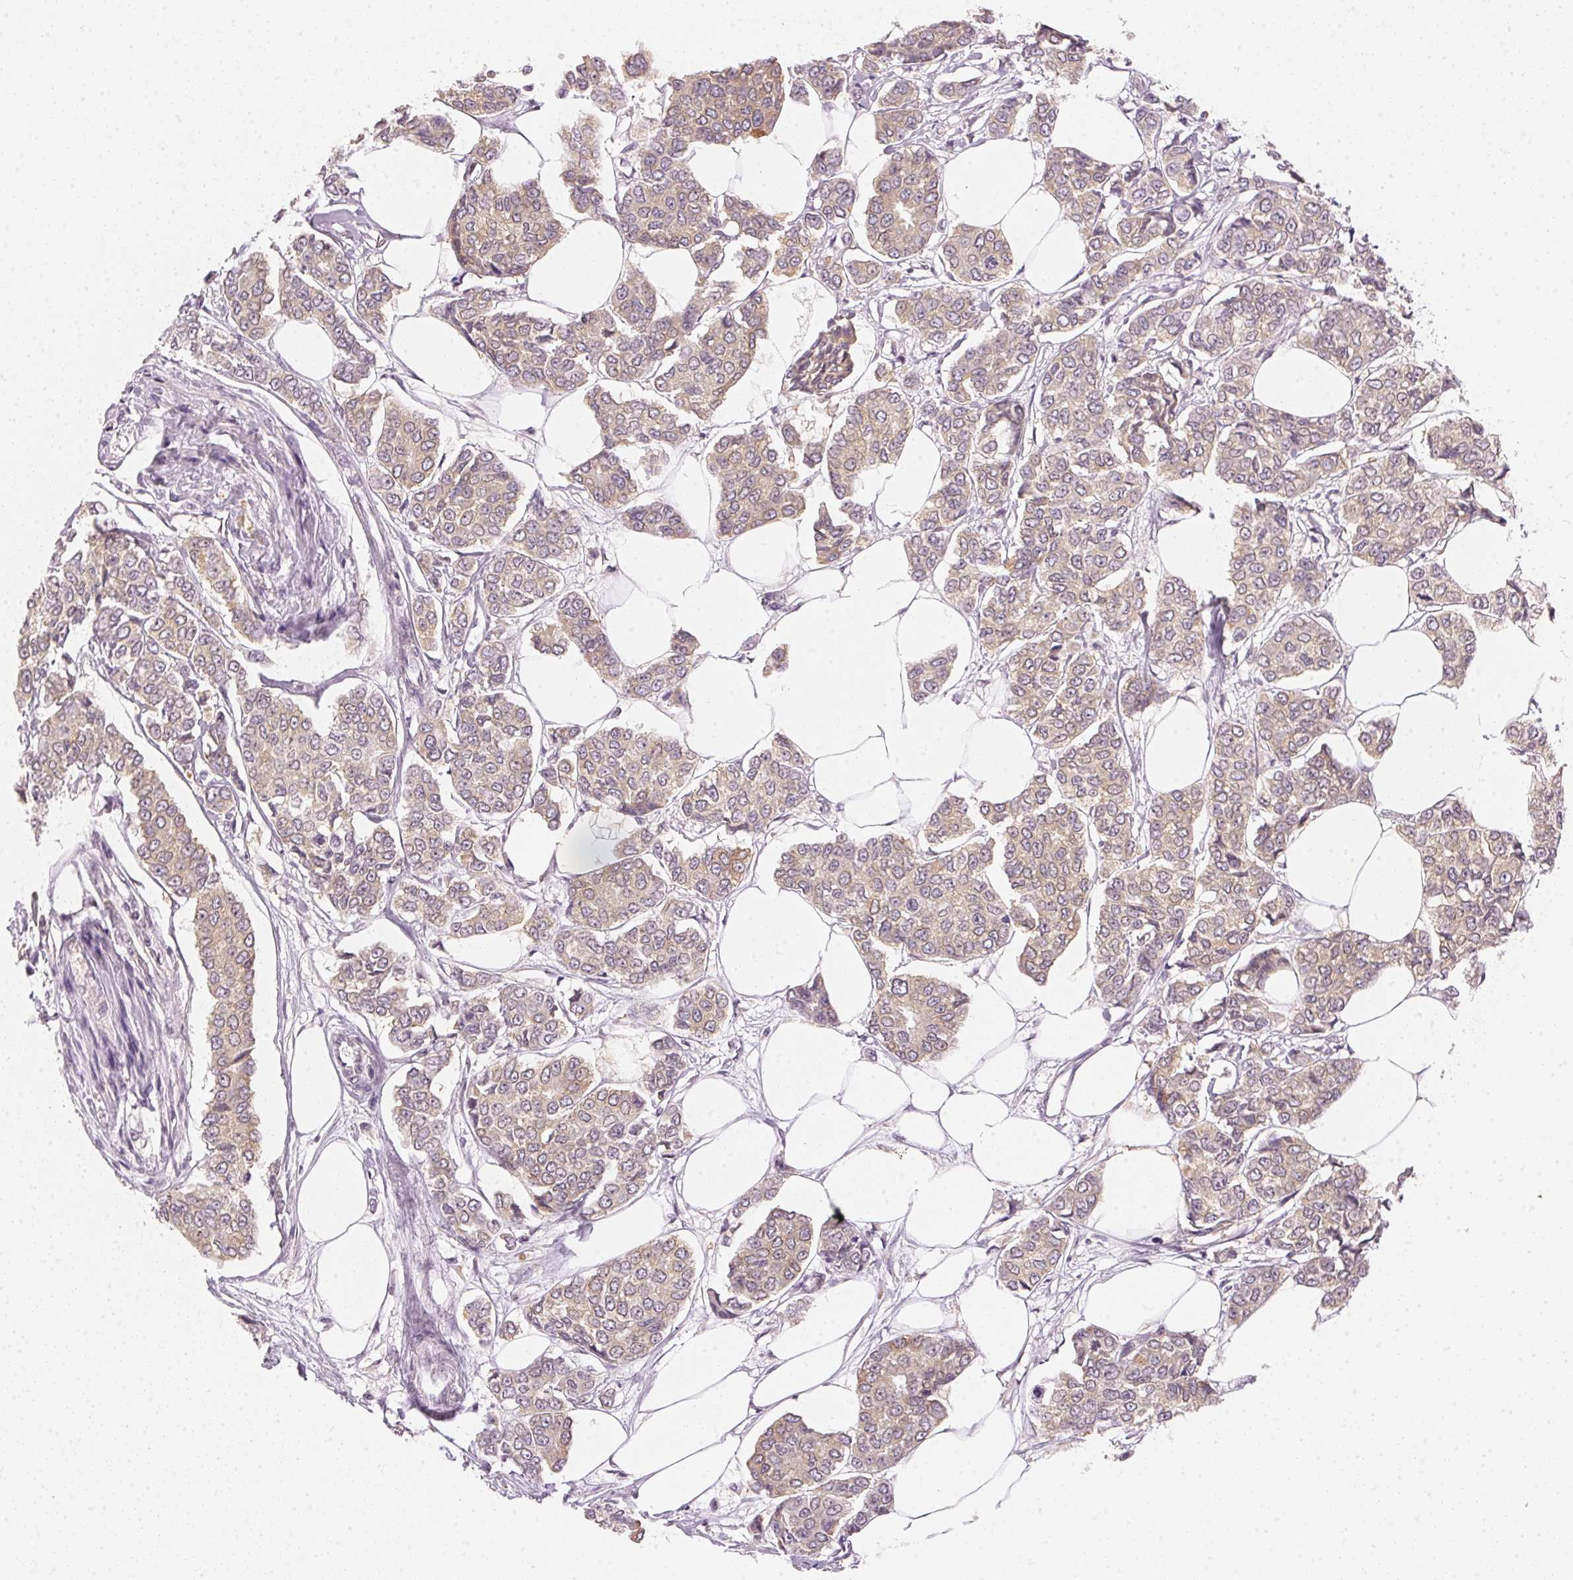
{"staining": {"intensity": "weak", "quantity": "25%-75%", "location": "cytoplasmic/membranous"}, "tissue": "breast cancer", "cell_type": "Tumor cells", "image_type": "cancer", "snomed": [{"axis": "morphology", "description": "Duct carcinoma"}, {"axis": "topography", "description": "Breast"}], "caption": "Protein staining exhibits weak cytoplasmic/membranous positivity in approximately 25%-75% of tumor cells in breast cancer (infiltrating ductal carcinoma). The protein of interest is stained brown, and the nuclei are stained in blue (DAB IHC with brightfield microscopy, high magnification).", "gene": "KPRP", "patient": {"sex": "female", "age": 94}}